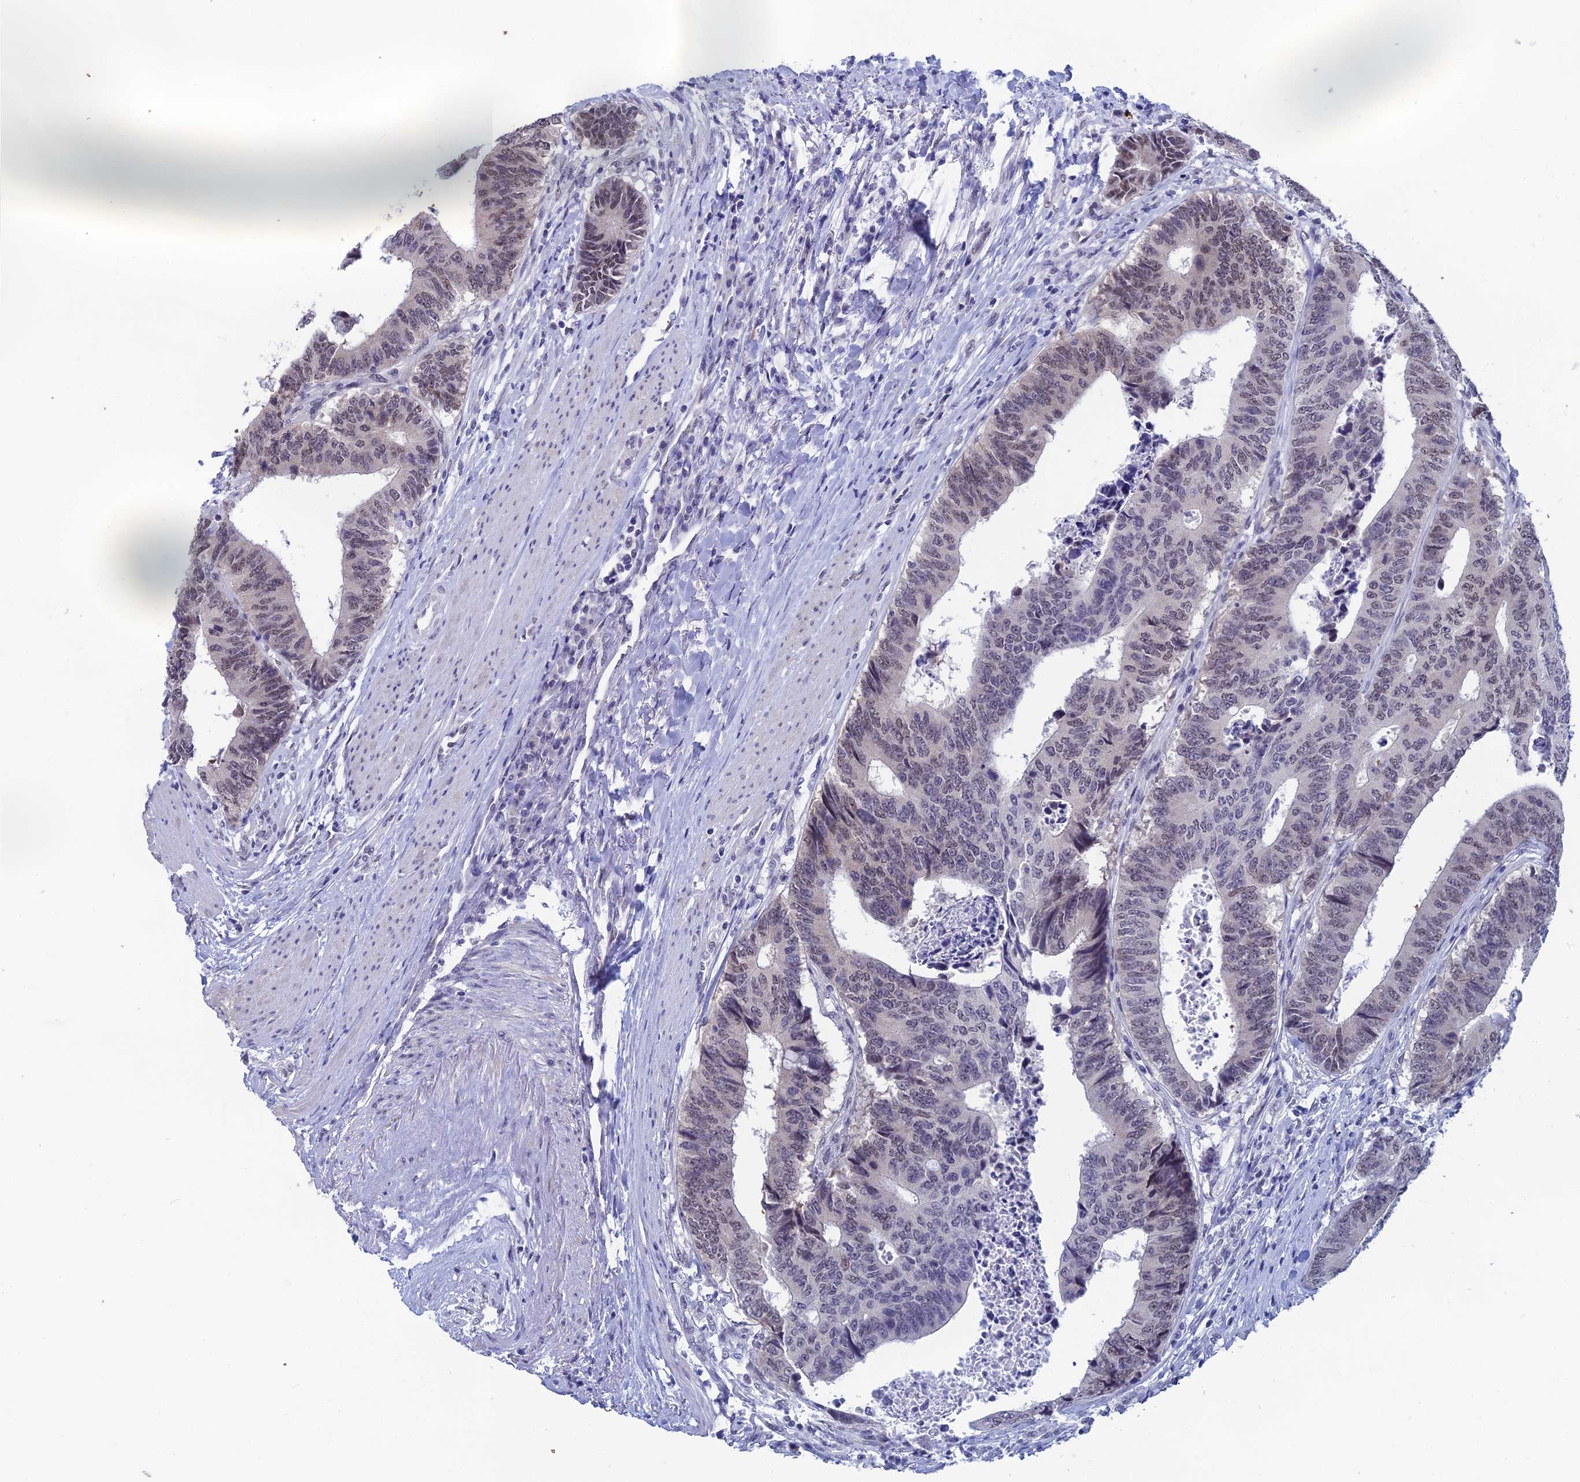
{"staining": {"intensity": "weak", "quantity": "25%-75%", "location": "nuclear"}, "tissue": "colorectal cancer", "cell_type": "Tumor cells", "image_type": "cancer", "snomed": [{"axis": "morphology", "description": "Adenocarcinoma, NOS"}, {"axis": "topography", "description": "Rectum"}], "caption": "The micrograph demonstrates immunohistochemical staining of colorectal adenocarcinoma. There is weak nuclear expression is present in approximately 25%-75% of tumor cells. Nuclei are stained in blue.", "gene": "NABP2", "patient": {"sex": "male", "age": 84}}